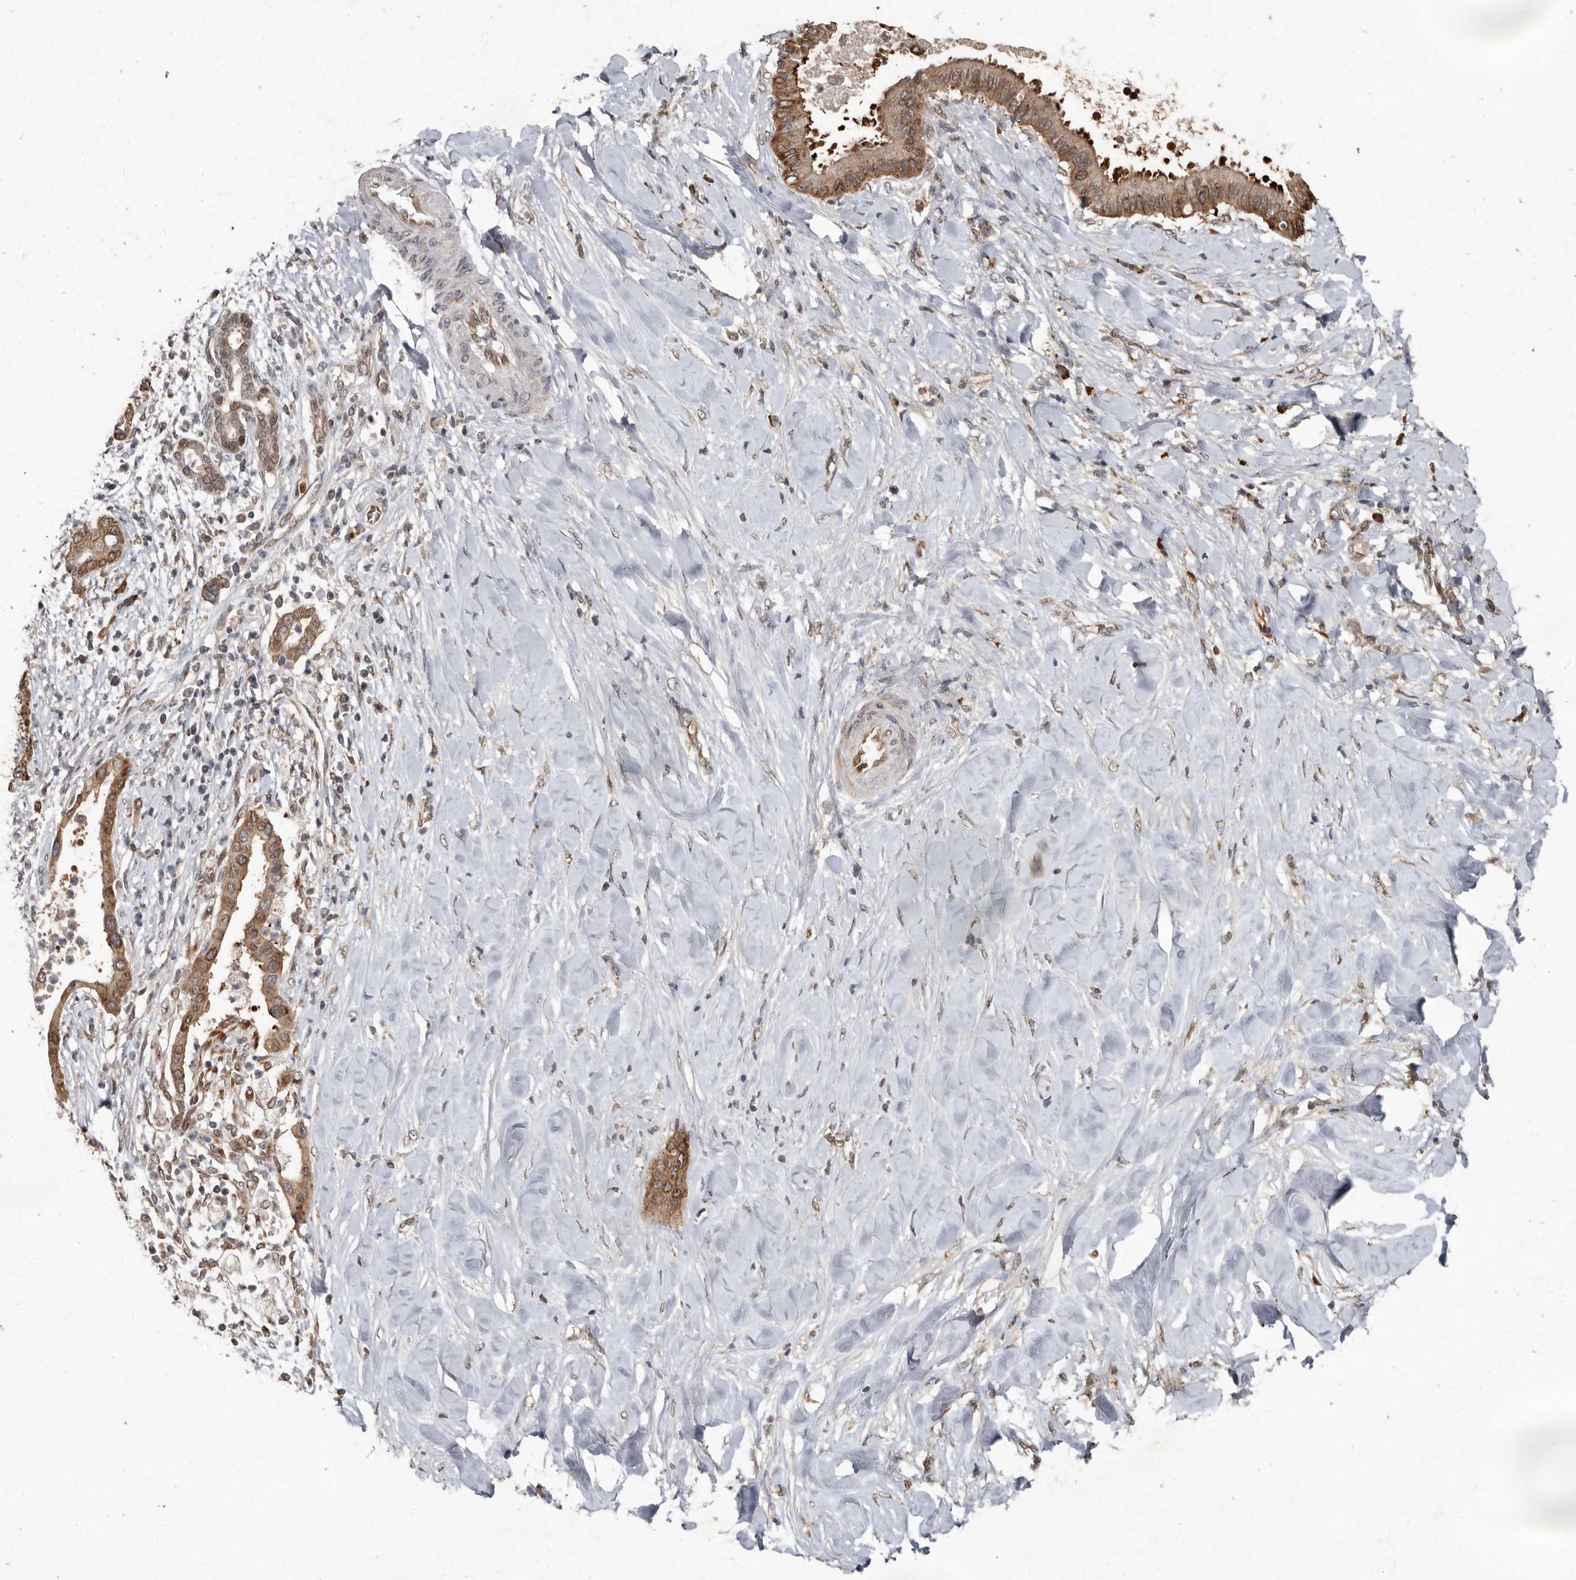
{"staining": {"intensity": "moderate", "quantity": ">75%", "location": "cytoplasmic/membranous"}, "tissue": "liver cancer", "cell_type": "Tumor cells", "image_type": "cancer", "snomed": [{"axis": "morphology", "description": "Cholangiocarcinoma"}, {"axis": "topography", "description": "Liver"}], "caption": "Liver cholangiocarcinoma was stained to show a protein in brown. There is medium levels of moderate cytoplasmic/membranous staining in about >75% of tumor cells.", "gene": "LRGUK", "patient": {"sex": "female", "age": 54}}